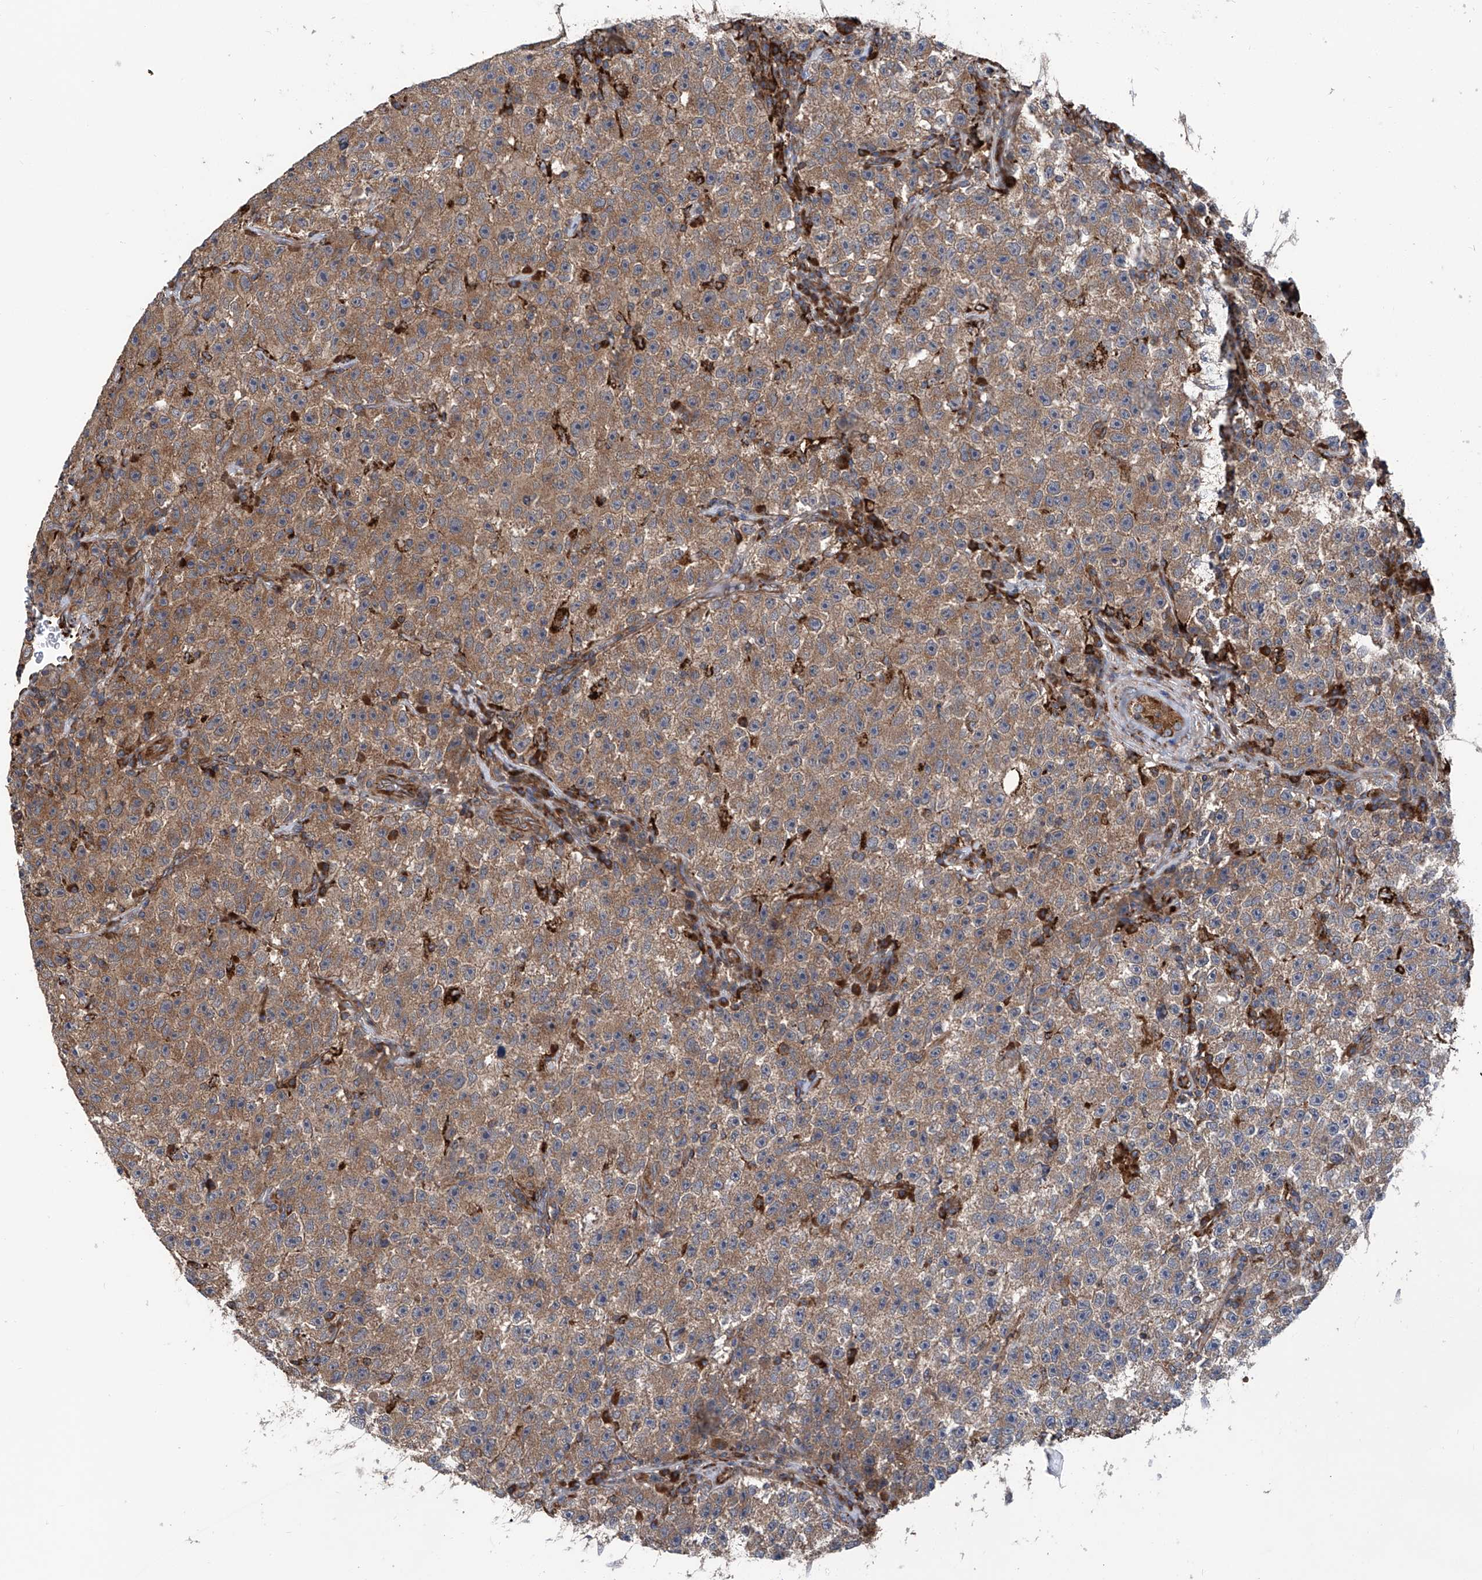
{"staining": {"intensity": "moderate", "quantity": ">75%", "location": "cytoplasmic/membranous"}, "tissue": "testis cancer", "cell_type": "Tumor cells", "image_type": "cancer", "snomed": [{"axis": "morphology", "description": "Seminoma, NOS"}, {"axis": "topography", "description": "Testis"}], "caption": "This is a micrograph of IHC staining of seminoma (testis), which shows moderate expression in the cytoplasmic/membranous of tumor cells.", "gene": "ASCC3", "patient": {"sex": "male", "age": 22}}